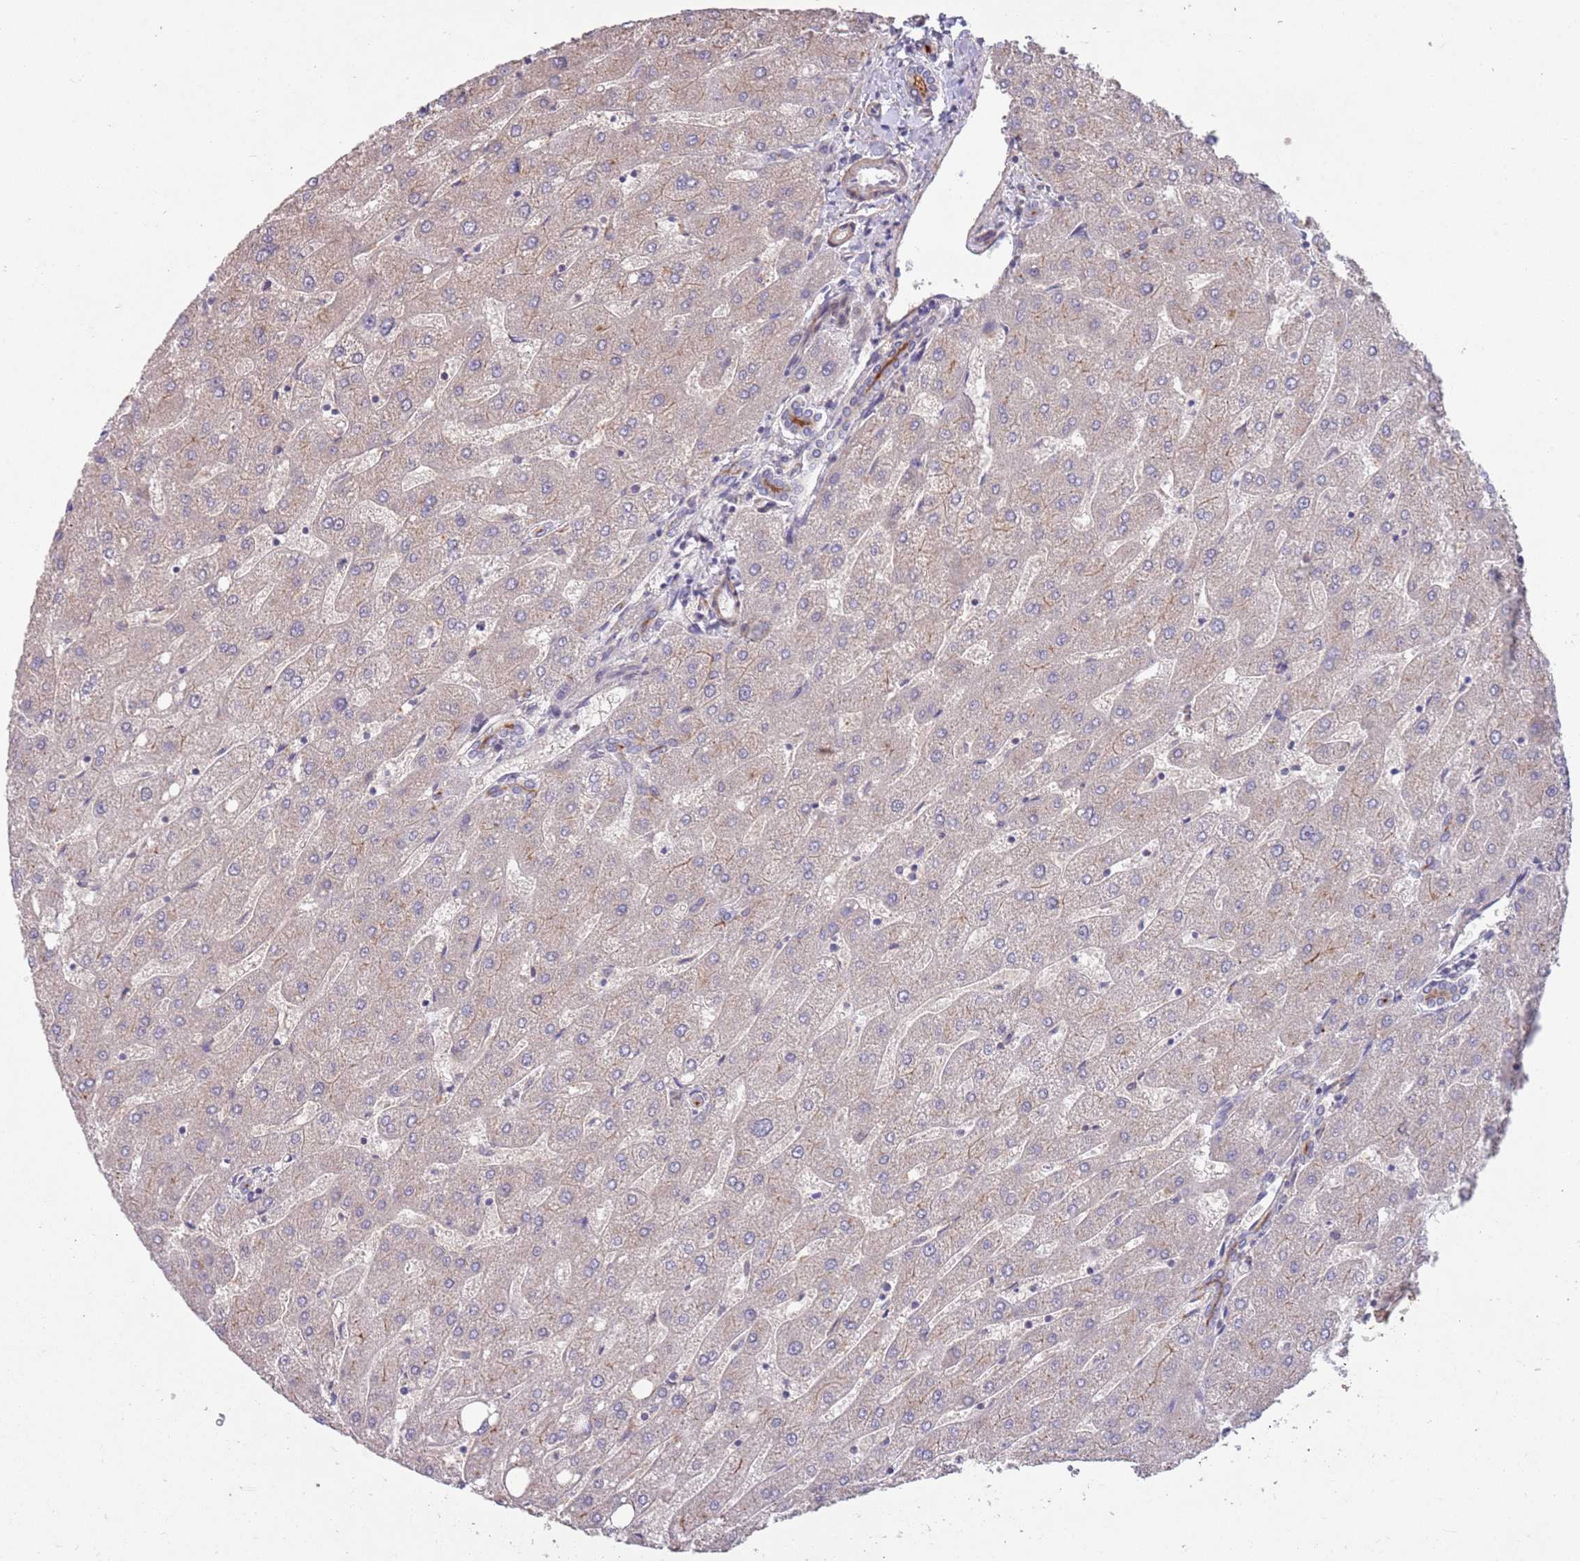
{"staining": {"intensity": "weak", "quantity": "25%-75%", "location": "cytoplasmic/membranous"}, "tissue": "liver", "cell_type": "Cholangiocytes", "image_type": "normal", "snomed": [{"axis": "morphology", "description": "Normal tissue, NOS"}, {"axis": "topography", "description": "Liver"}], "caption": "Cholangiocytes reveal low levels of weak cytoplasmic/membranous expression in approximately 25%-75% of cells in normal liver.", "gene": "MEI1", "patient": {"sex": "male", "age": 67}}